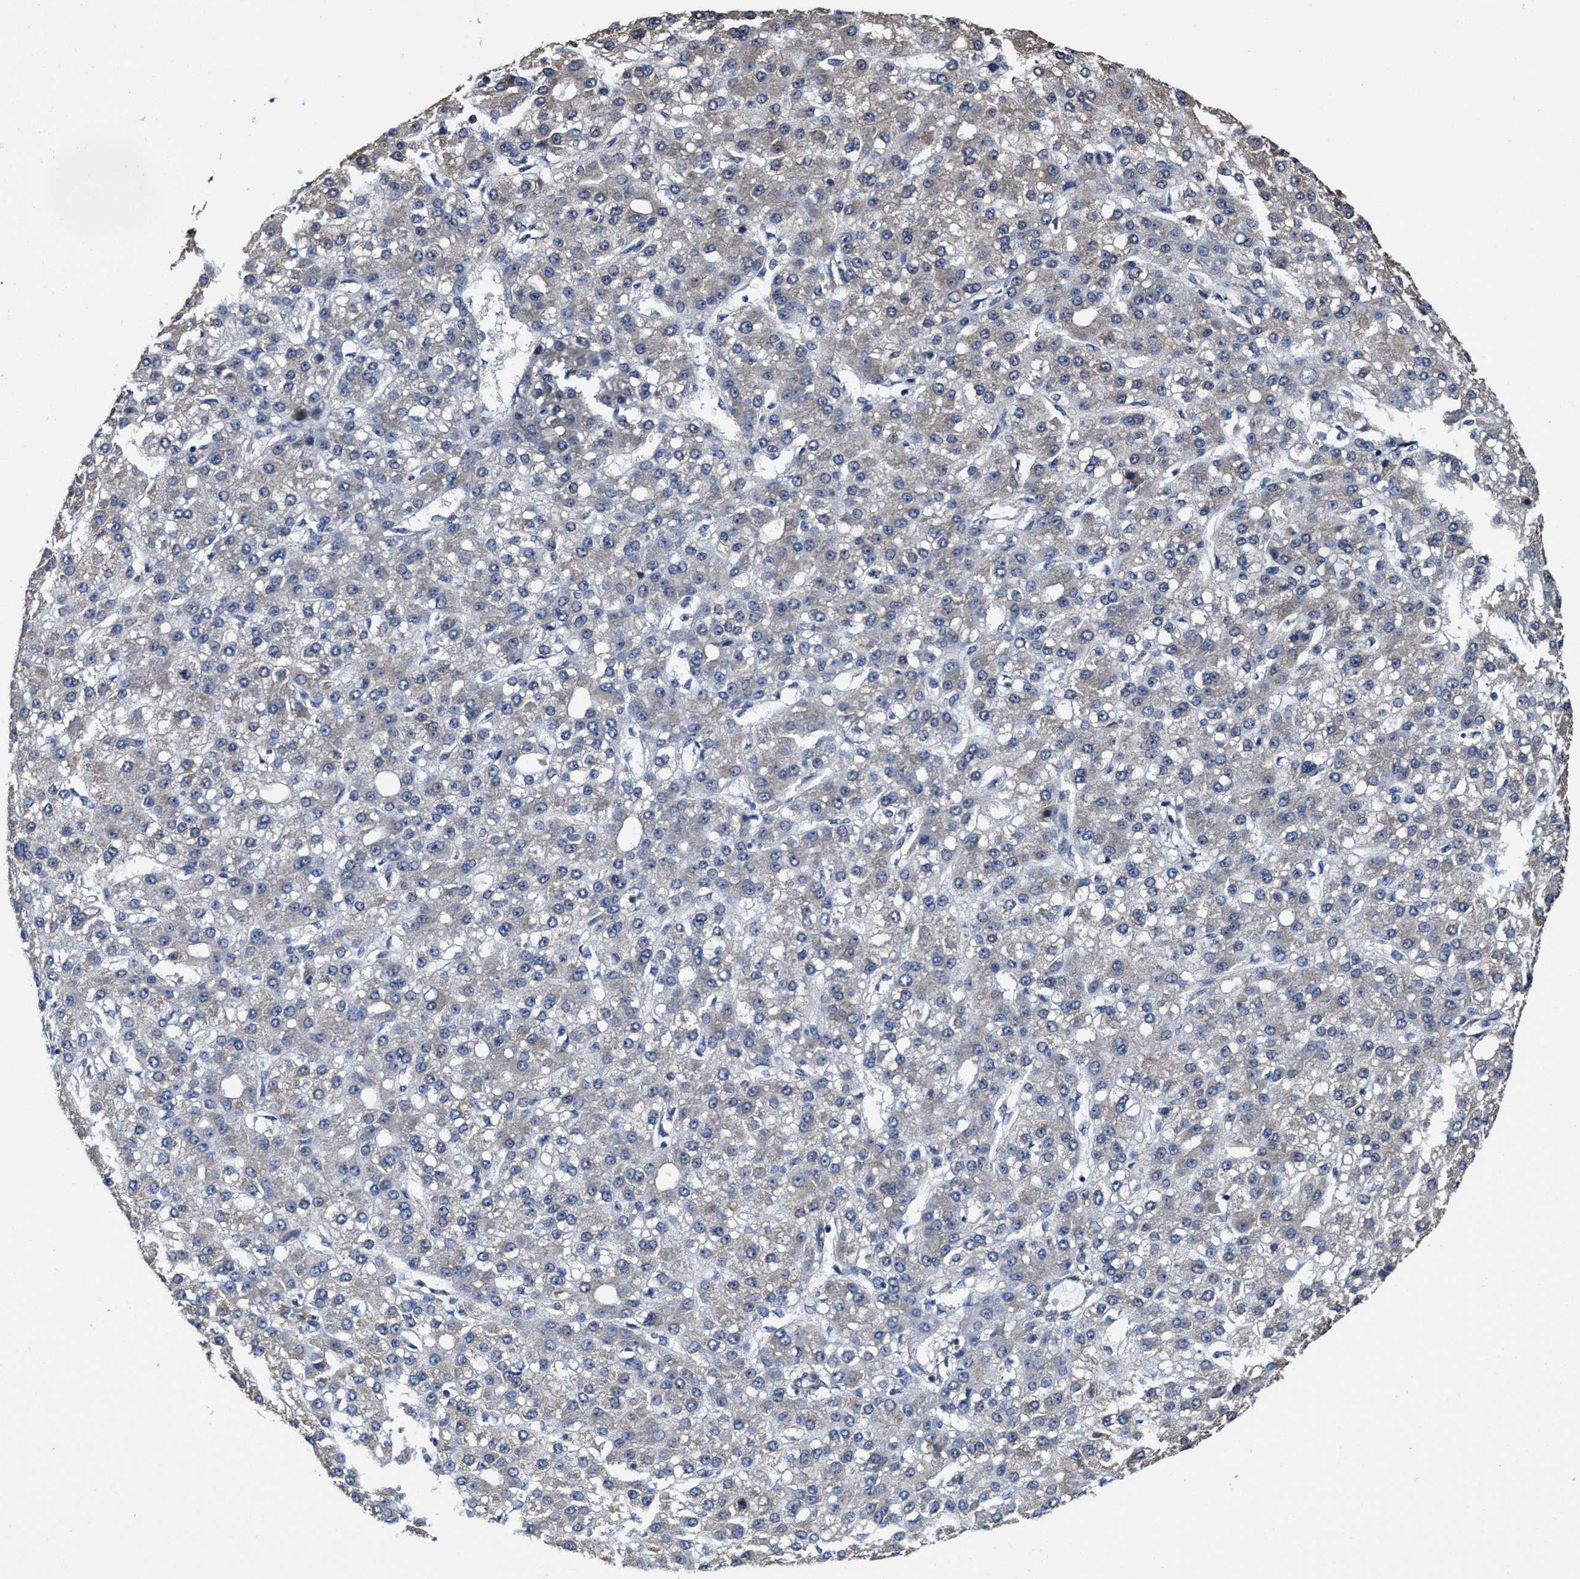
{"staining": {"intensity": "weak", "quantity": "<25%", "location": "cytoplasmic/membranous"}, "tissue": "liver cancer", "cell_type": "Tumor cells", "image_type": "cancer", "snomed": [{"axis": "morphology", "description": "Carcinoma, Hepatocellular, NOS"}, {"axis": "topography", "description": "Liver"}], "caption": "Liver cancer (hepatocellular carcinoma) stained for a protein using immunohistochemistry demonstrates no staining tumor cells.", "gene": "SFXN4", "patient": {"sex": "male", "age": 67}}